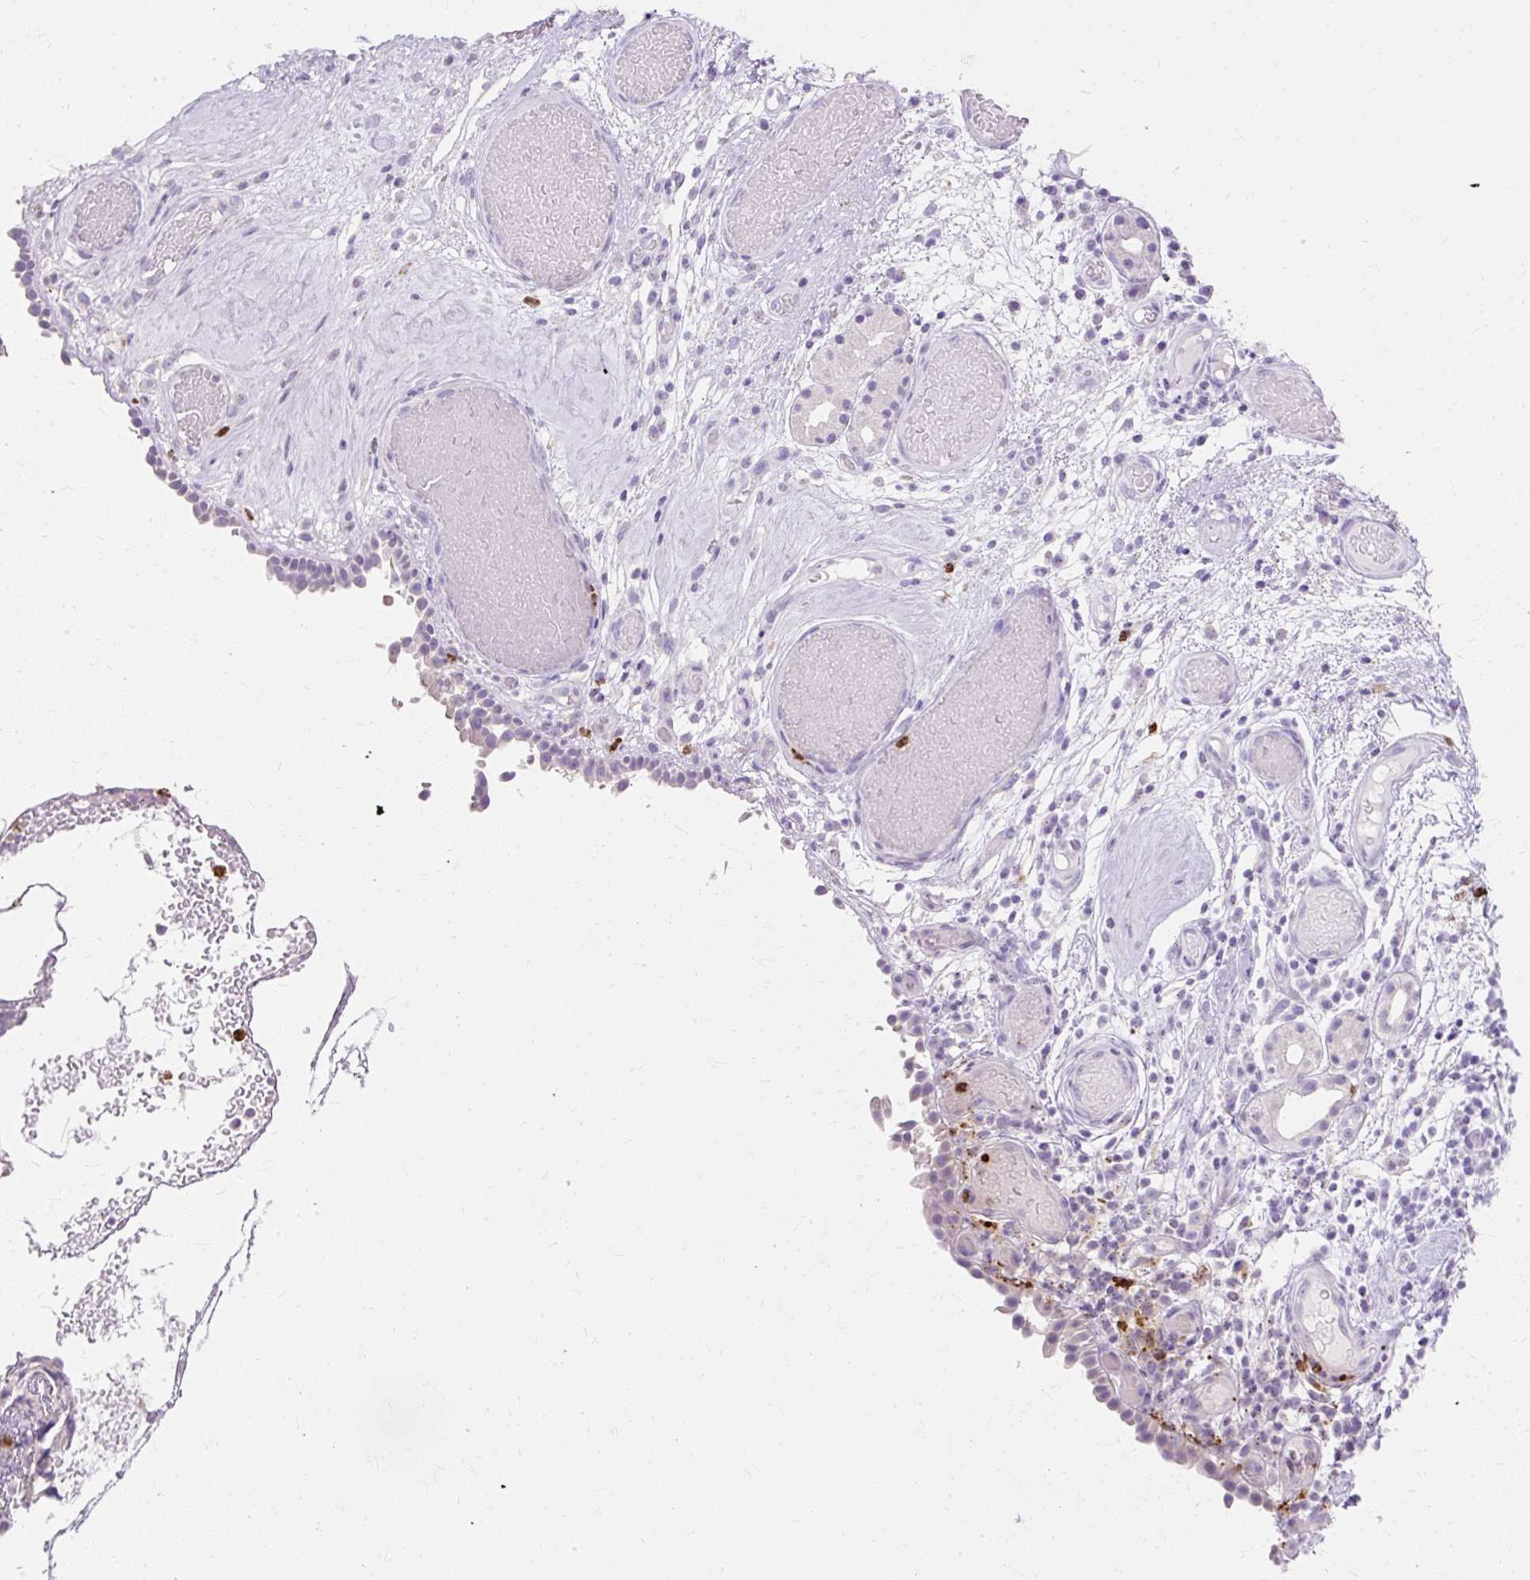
{"staining": {"intensity": "negative", "quantity": "none", "location": "none"}, "tissue": "nasopharynx", "cell_type": "Respiratory epithelial cells", "image_type": "normal", "snomed": [{"axis": "morphology", "description": "Normal tissue, NOS"}, {"axis": "morphology", "description": "Inflammation, NOS"}, {"axis": "topography", "description": "Nasopharynx"}], "caption": "Photomicrograph shows no protein expression in respiratory epithelial cells of benign nasopharynx.", "gene": "DEFA1B", "patient": {"sex": "male", "age": 54}}